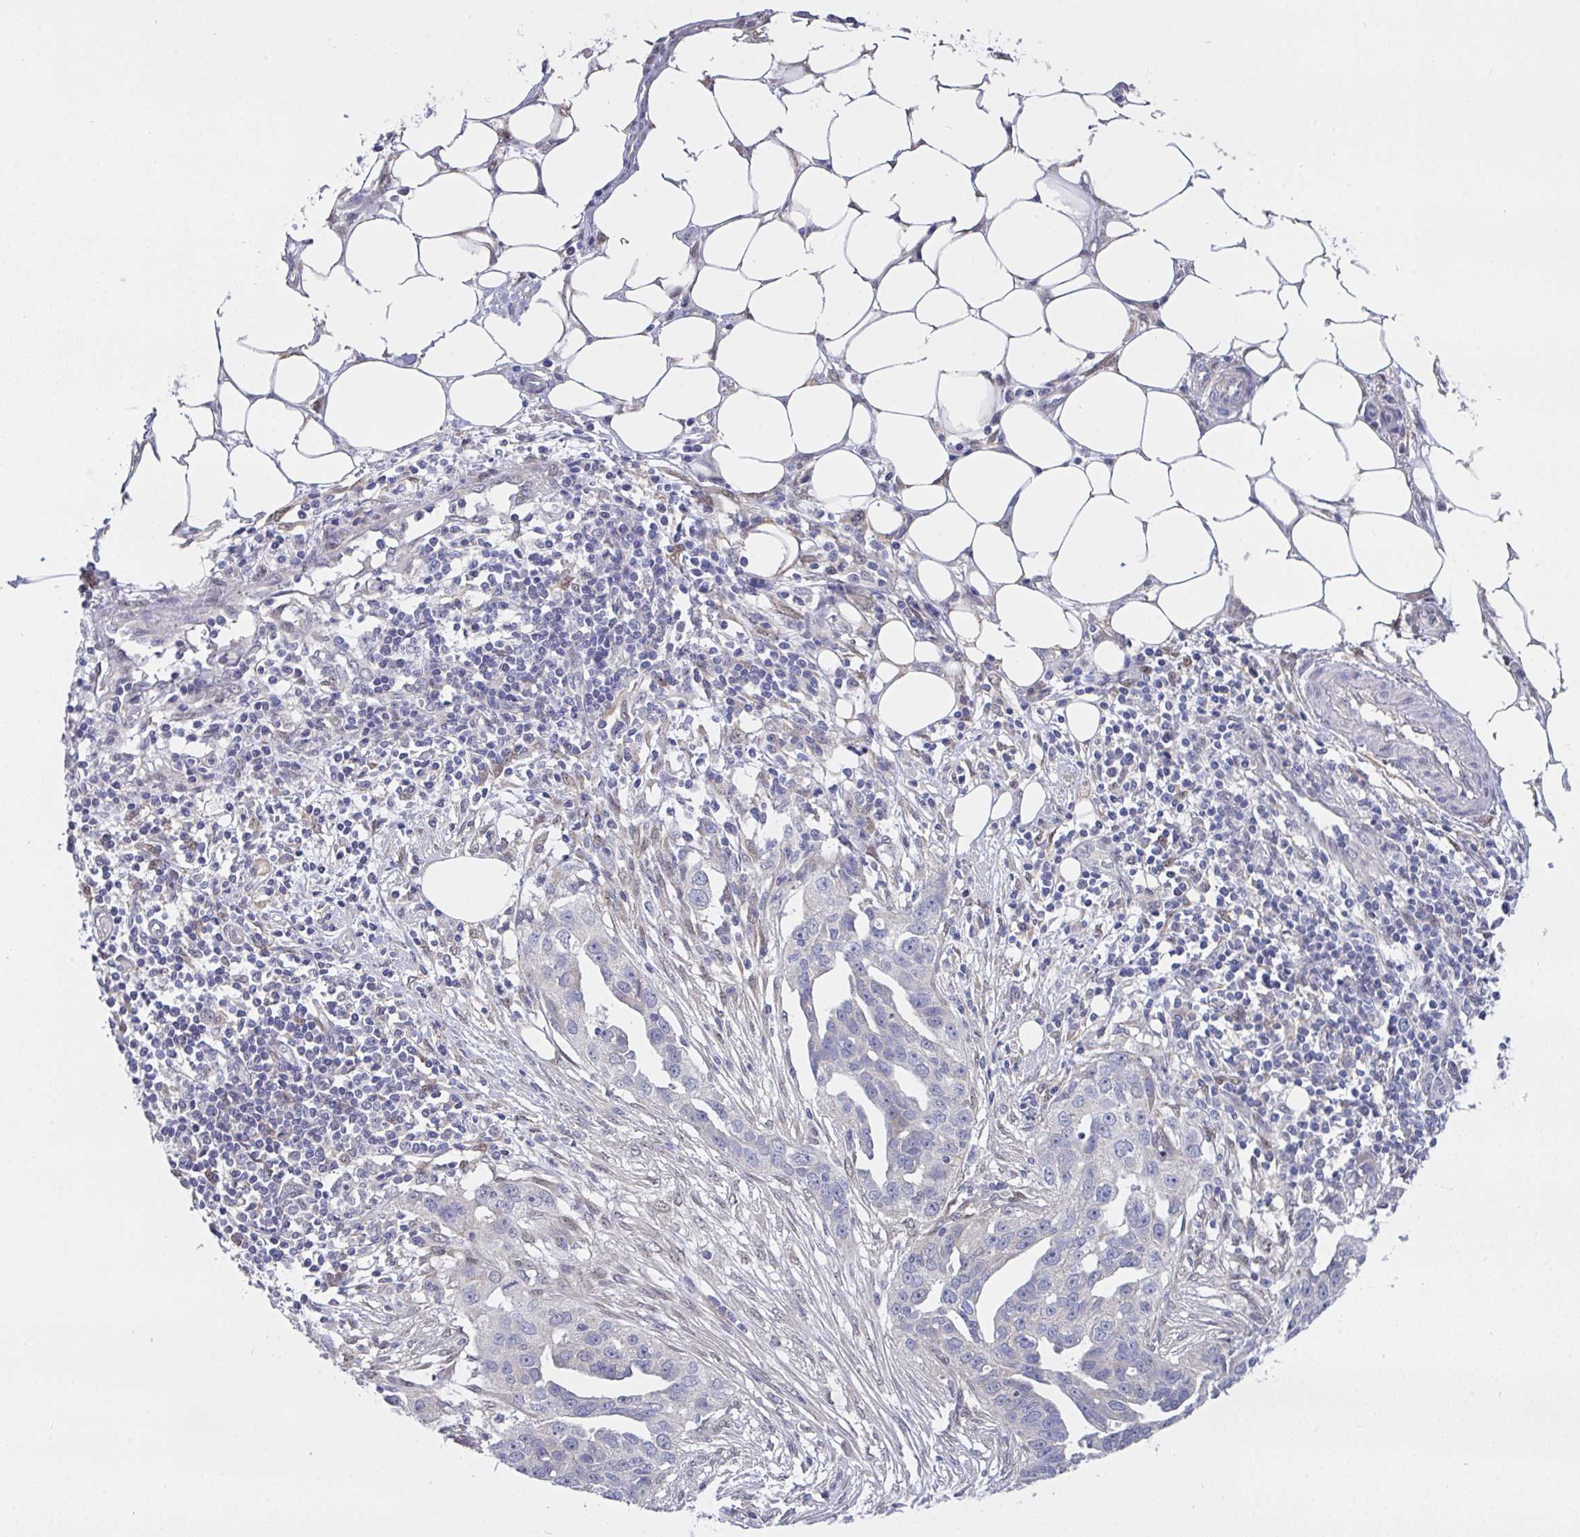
{"staining": {"intensity": "negative", "quantity": "none", "location": "none"}, "tissue": "ovarian cancer", "cell_type": "Tumor cells", "image_type": "cancer", "snomed": [{"axis": "morphology", "description": "Carcinoma, endometroid"}, {"axis": "morphology", "description": "Cystadenocarcinoma, serous, NOS"}, {"axis": "topography", "description": "Ovary"}], "caption": "IHC of human ovarian cancer (endometroid carcinoma) shows no positivity in tumor cells.", "gene": "L3HYPDH", "patient": {"sex": "female", "age": 45}}